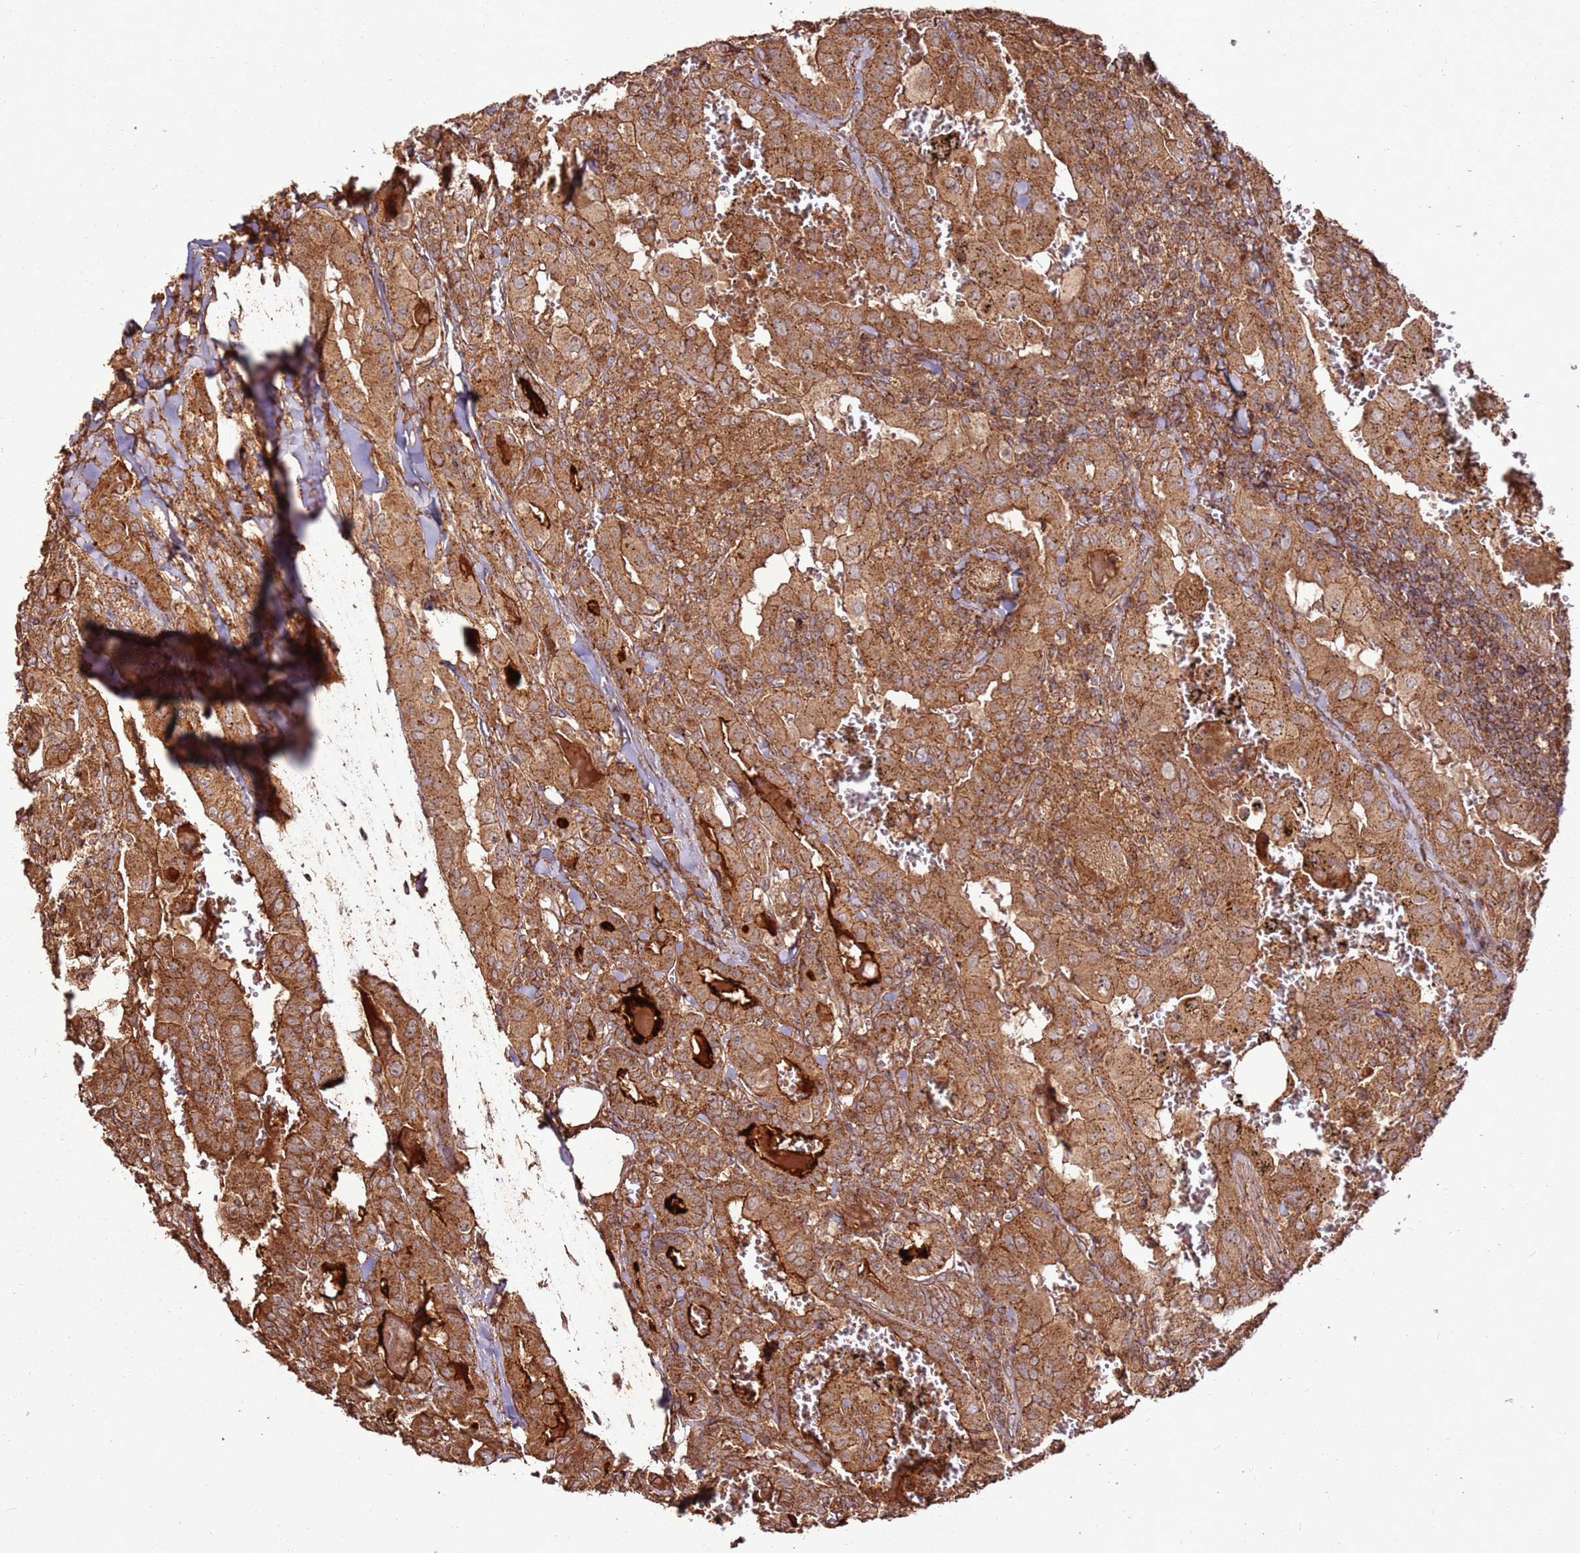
{"staining": {"intensity": "strong", "quantity": ">75%", "location": "cytoplasmic/membranous"}, "tissue": "thyroid cancer", "cell_type": "Tumor cells", "image_type": "cancer", "snomed": [{"axis": "morphology", "description": "Papillary adenocarcinoma, NOS"}, {"axis": "topography", "description": "Thyroid gland"}], "caption": "Tumor cells demonstrate strong cytoplasmic/membranous staining in about >75% of cells in thyroid papillary adenocarcinoma. Ihc stains the protein of interest in brown and the nuclei are stained blue.", "gene": "FAM186A", "patient": {"sex": "female", "age": 72}}